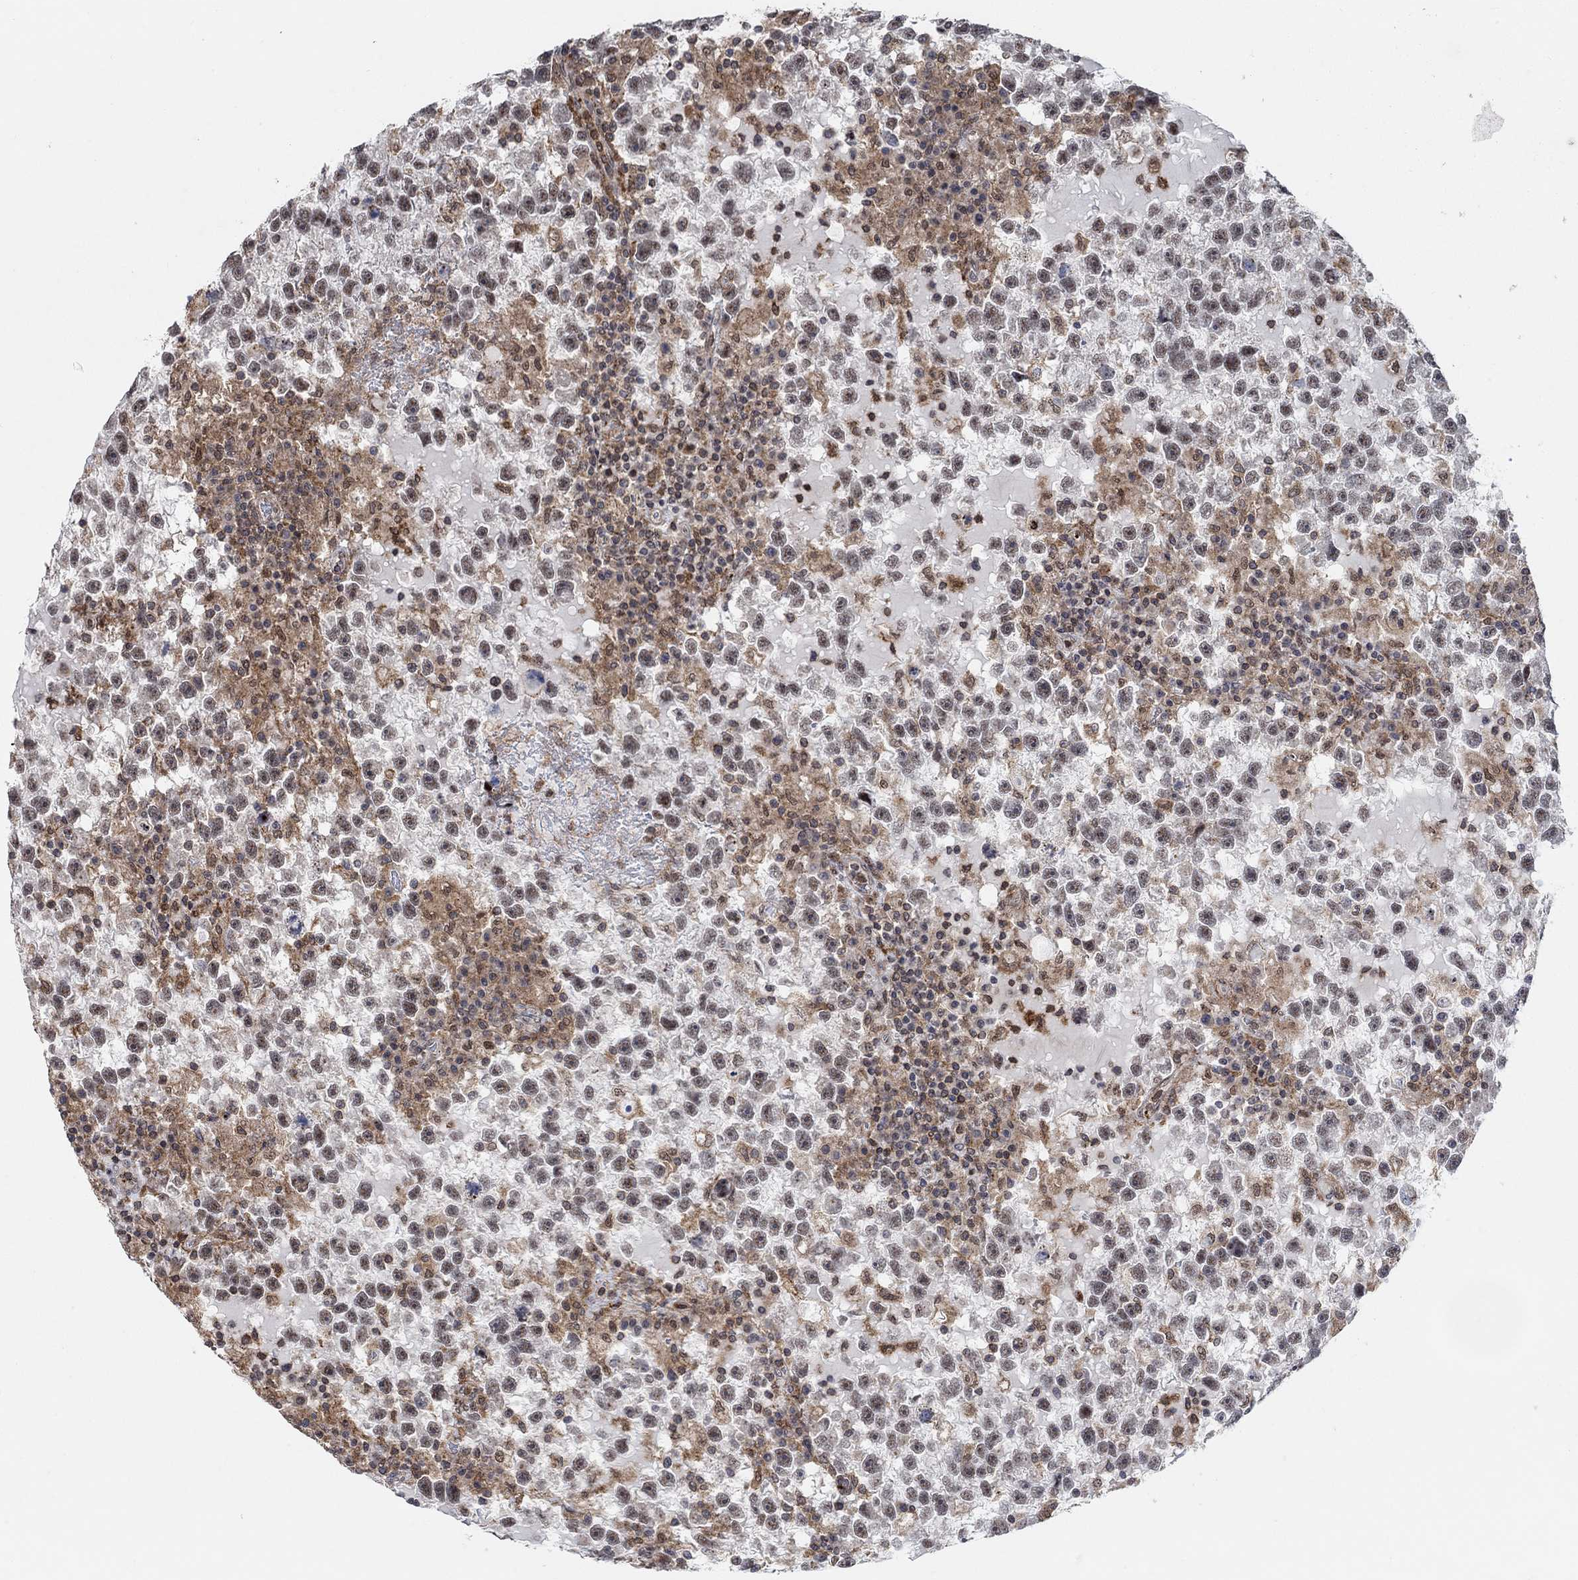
{"staining": {"intensity": "negative", "quantity": "none", "location": "none"}, "tissue": "testis cancer", "cell_type": "Tumor cells", "image_type": "cancer", "snomed": [{"axis": "morphology", "description": "Seminoma, NOS"}, {"axis": "topography", "description": "Testis"}], "caption": "Immunohistochemistry (IHC) of human testis cancer displays no staining in tumor cells.", "gene": "PWWP2B", "patient": {"sex": "male", "age": 47}}